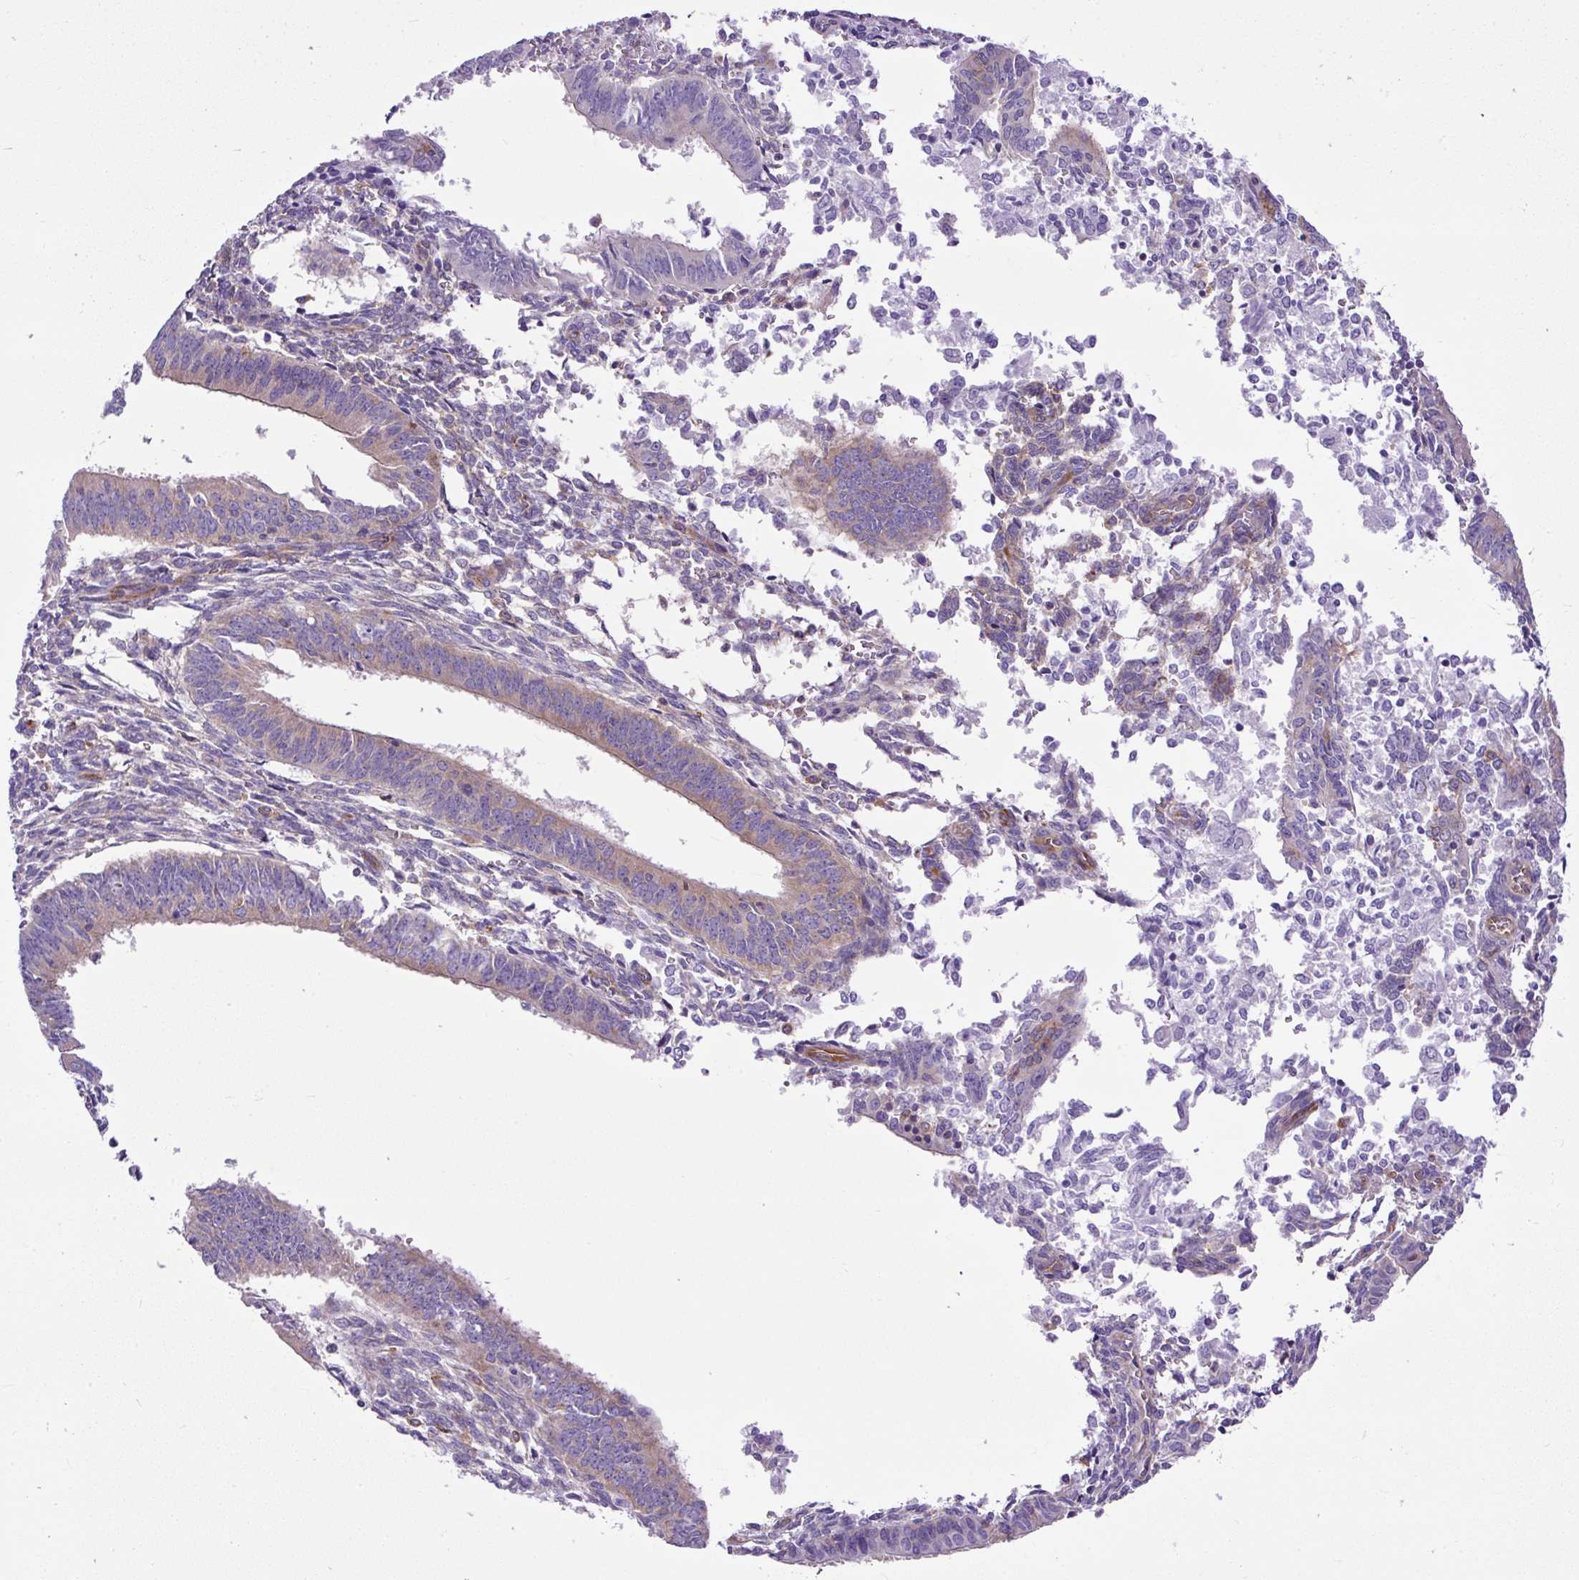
{"staining": {"intensity": "weak", "quantity": "<25%", "location": "cytoplasmic/membranous"}, "tissue": "endometrial cancer", "cell_type": "Tumor cells", "image_type": "cancer", "snomed": [{"axis": "morphology", "description": "Adenocarcinoma, NOS"}, {"axis": "topography", "description": "Endometrium"}], "caption": "This histopathology image is of endometrial cancer stained with immunohistochemistry (IHC) to label a protein in brown with the nuclei are counter-stained blue. There is no expression in tumor cells. (DAB (3,3'-diaminobenzidine) immunohistochemistry (IHC) visualized using brightfield microscopy, high magnification).", "gene": "MAP1S", "patient": {"sex": "female", "age": 50}}